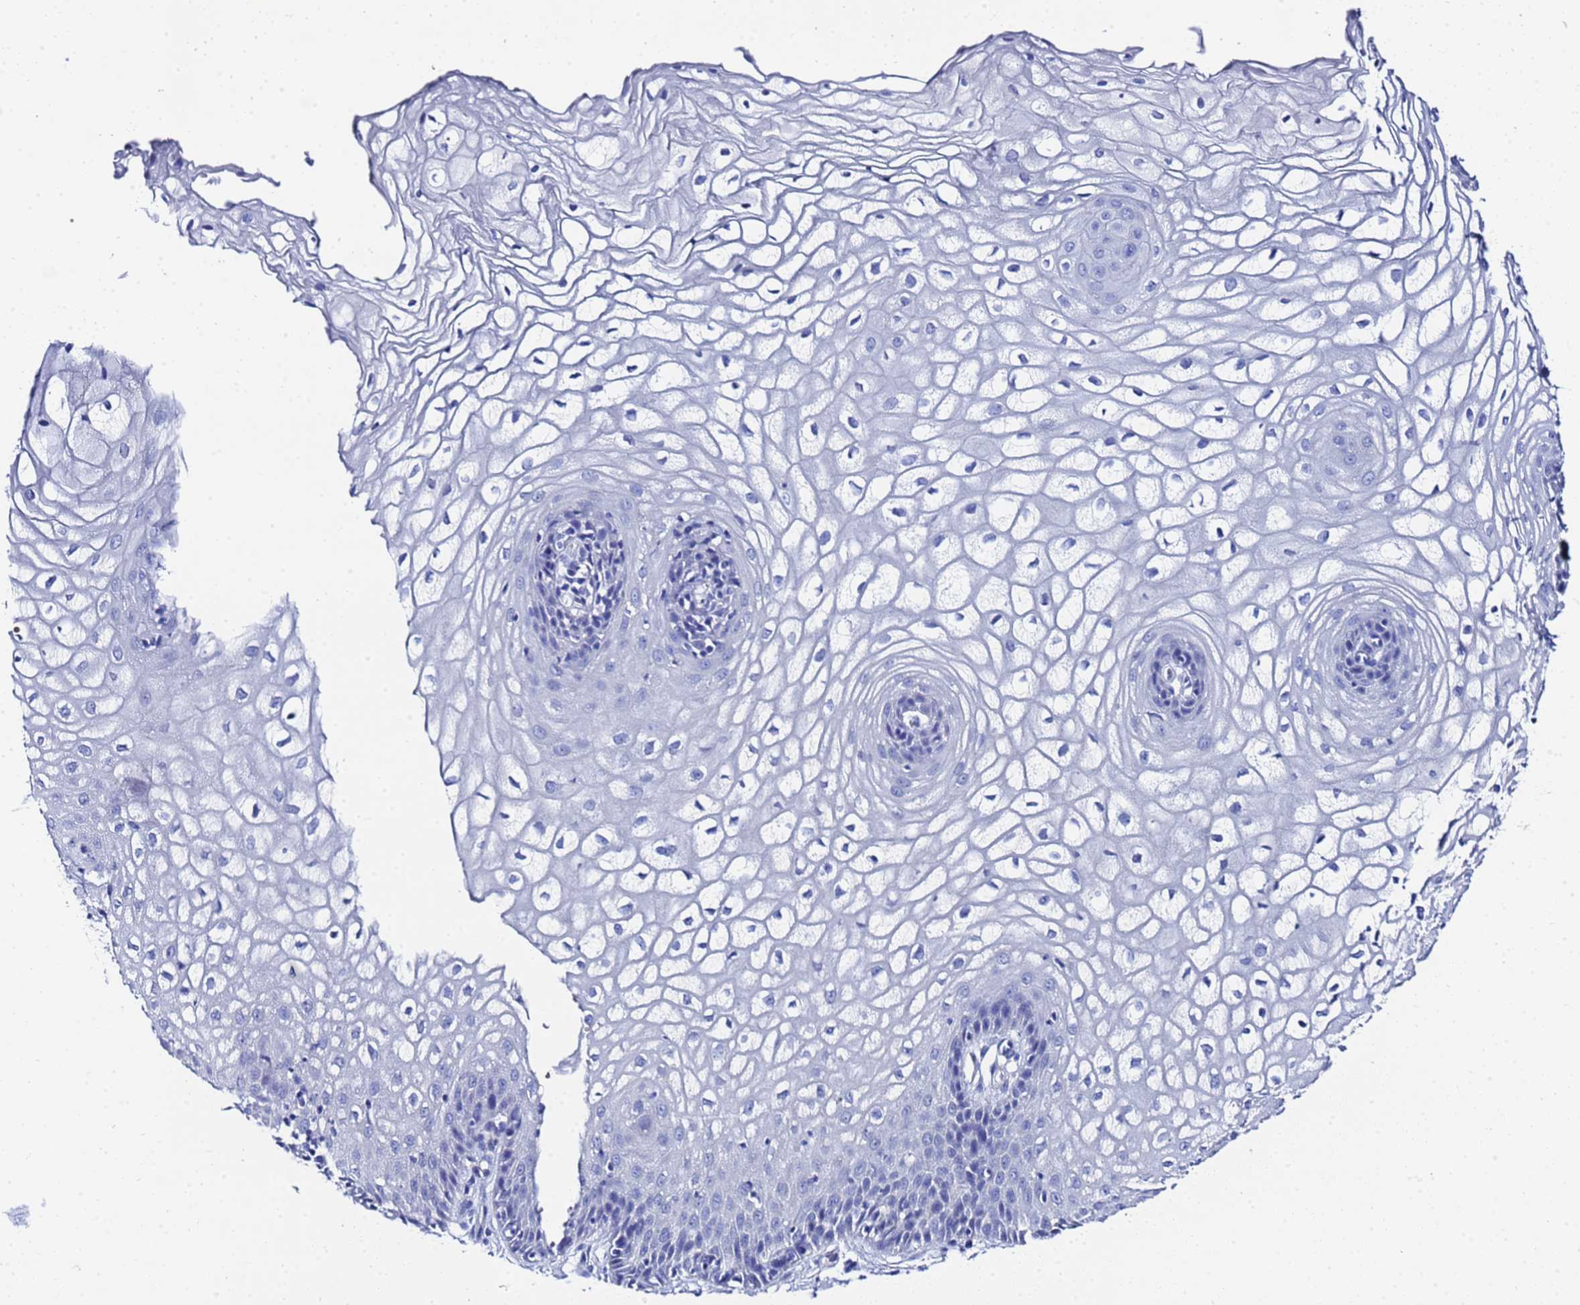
{"staining": {"intensity": "negative", "quantity": "none", "location": "none"}, "tissue": "vagina", "cell_type": "Squamous epithelial cells", "image_type": "normal", "snomed": [{"axis": "morphology", "description": "Normal tissue, NOS"}, {"axis": "topography", "description": "Vagina"}], "caption": "Histopathology image shows no protein expression in squamous epithelial cells of unremarkable vagina.", "gene": "ZNF26", "patient": {"sex": "female", "age": 34}}